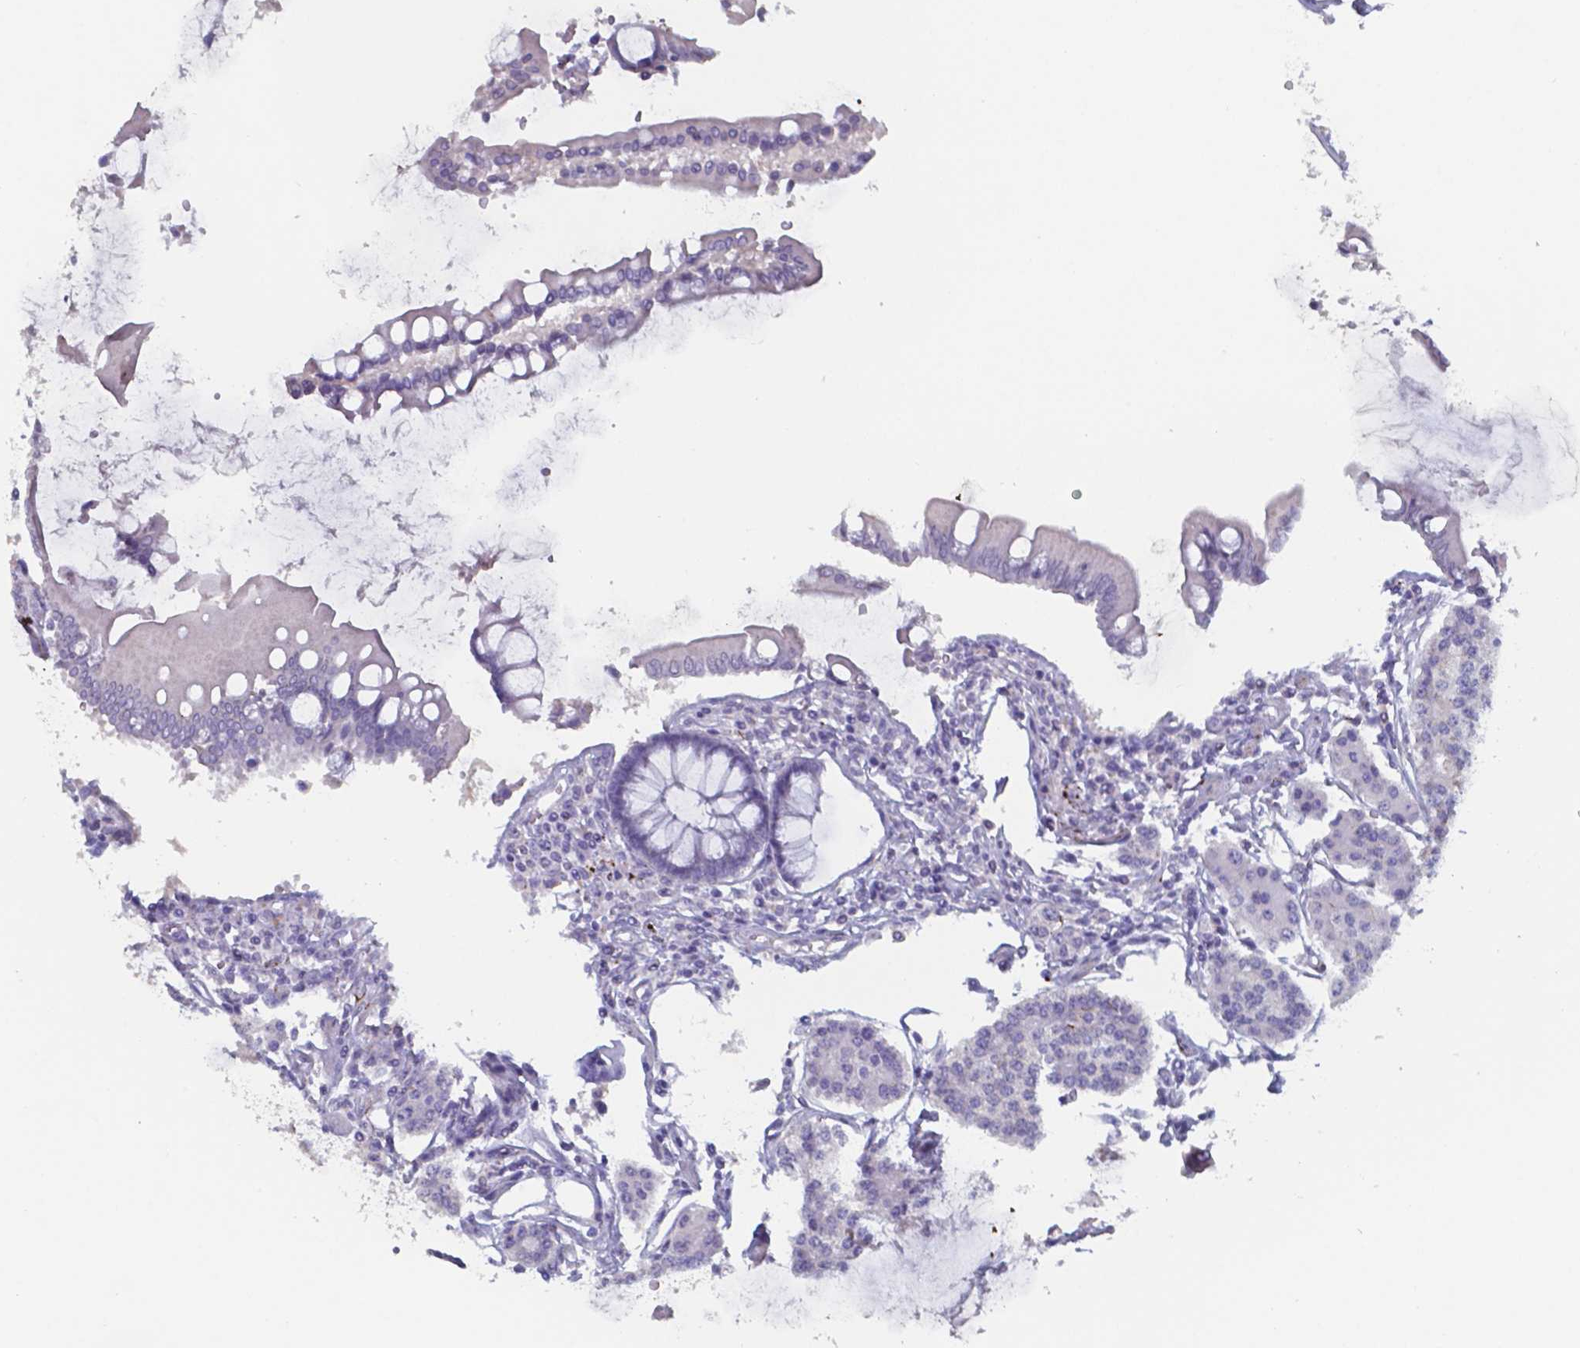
{"staining": {"intensity": "negative", "quantity": "none", "location": "none"}, "tissue": "carcinoid", "cell_type": "Tumor cells", "image_type": "cancer", "snomed": [{"axis": "morphology", "description": "Carcinoid, malignant, NOS"}, {"axis": "topography", "description": "Small intestine"}], "caption": "A high-resolution micrograph shows IHC staining of carcinoid, which exhibits no significant positivity in tumor cells.", "gene": "PLA2R1", "patient": {"sex": "female", "age": 65}}